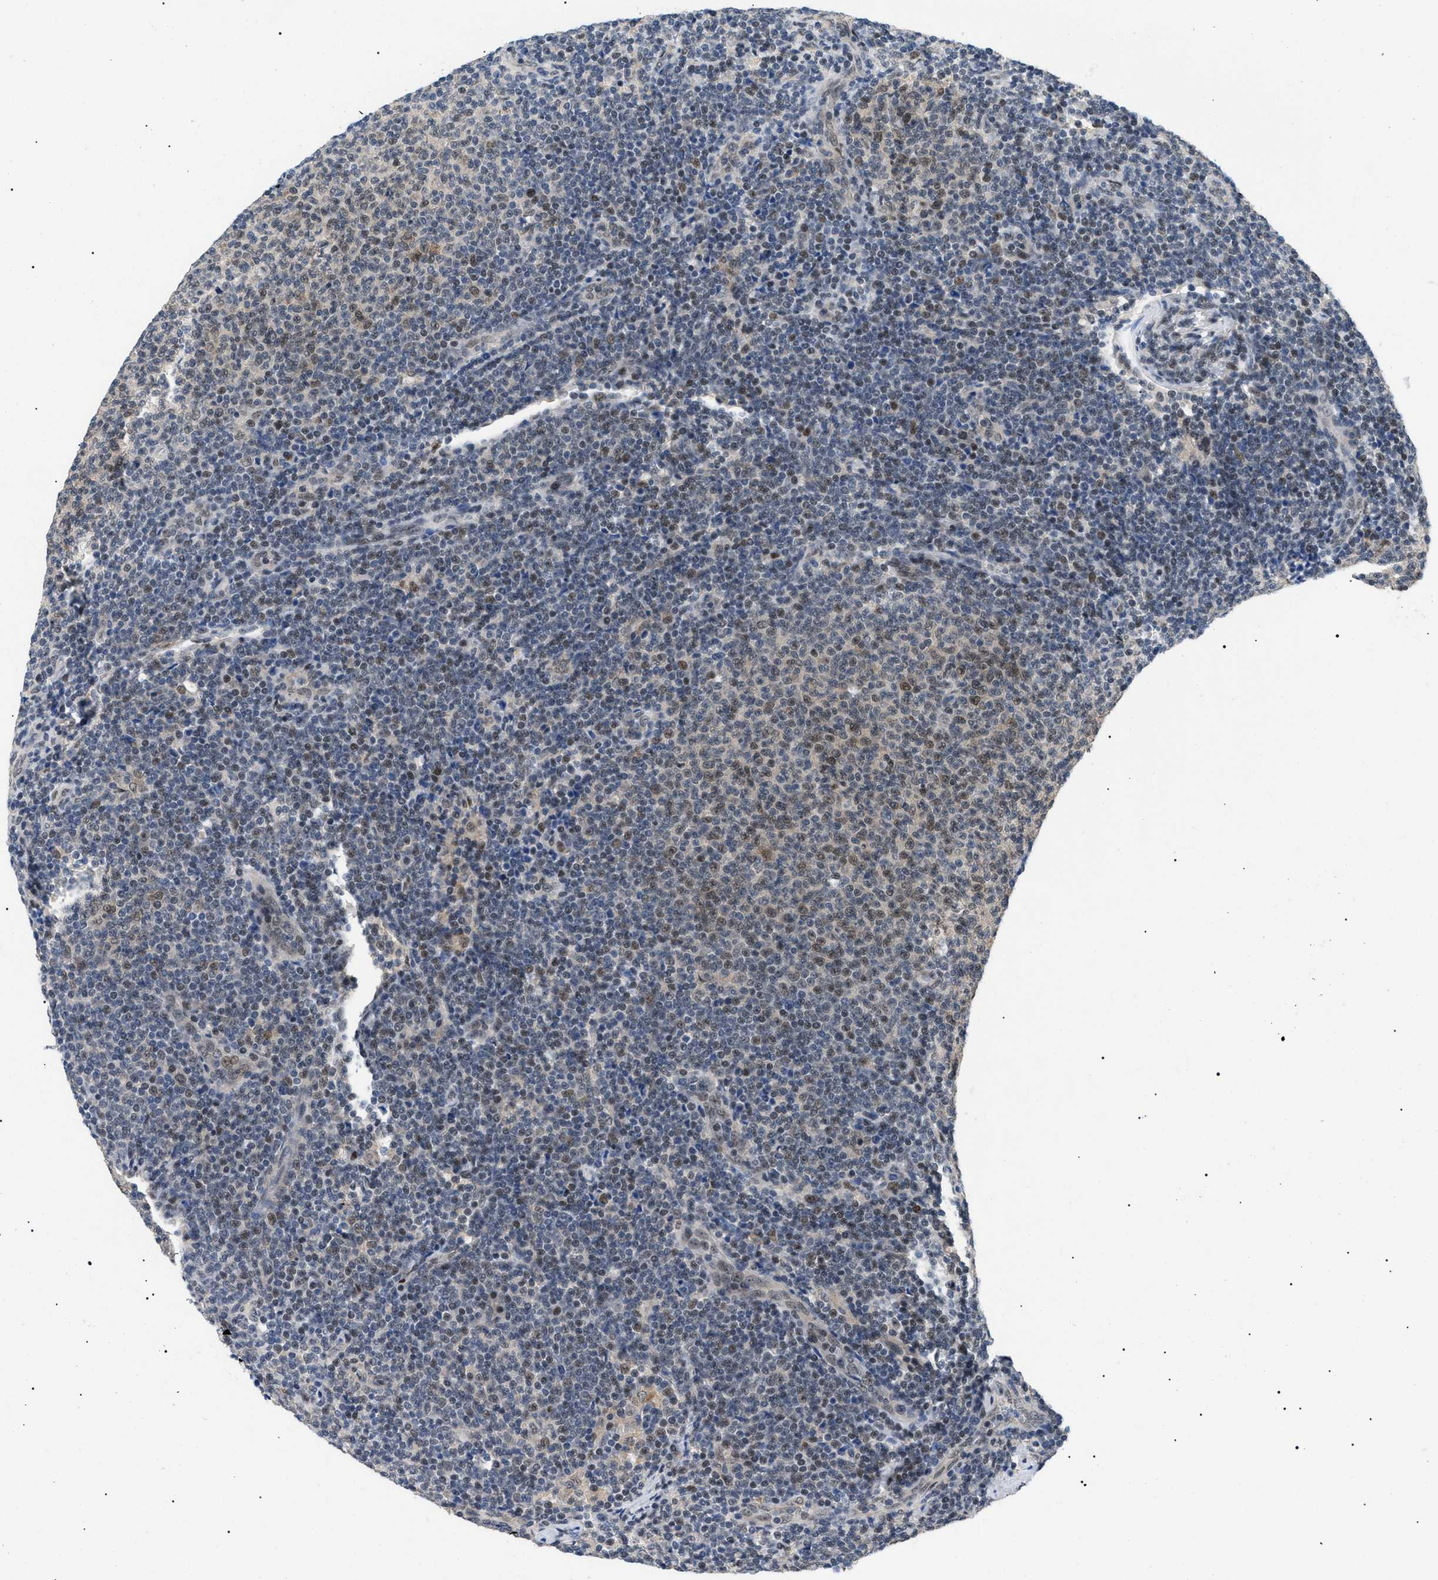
{"staining": {"intensity": "weak", "quantity": "25%-75%", "location": "cytoplasmic/membranous,nuclear"}, "tissue": "lymphoma", "cell_type": "Tumor cells", "image_type": "cancer", "snomed": [{"axis": "morphology", "description": "Malignant lymphoma, non-Hodgkin's type, Low grade"}, {"axis": "topography", "description": "Lymph node"}], "caption": "A brown stain shows weak cytoplasmic/membranous and nuclear expression of a protein in lymphoma tumor cells.", "gene": "GARRE1", "patient": {"sex": "male", "age": 66}}